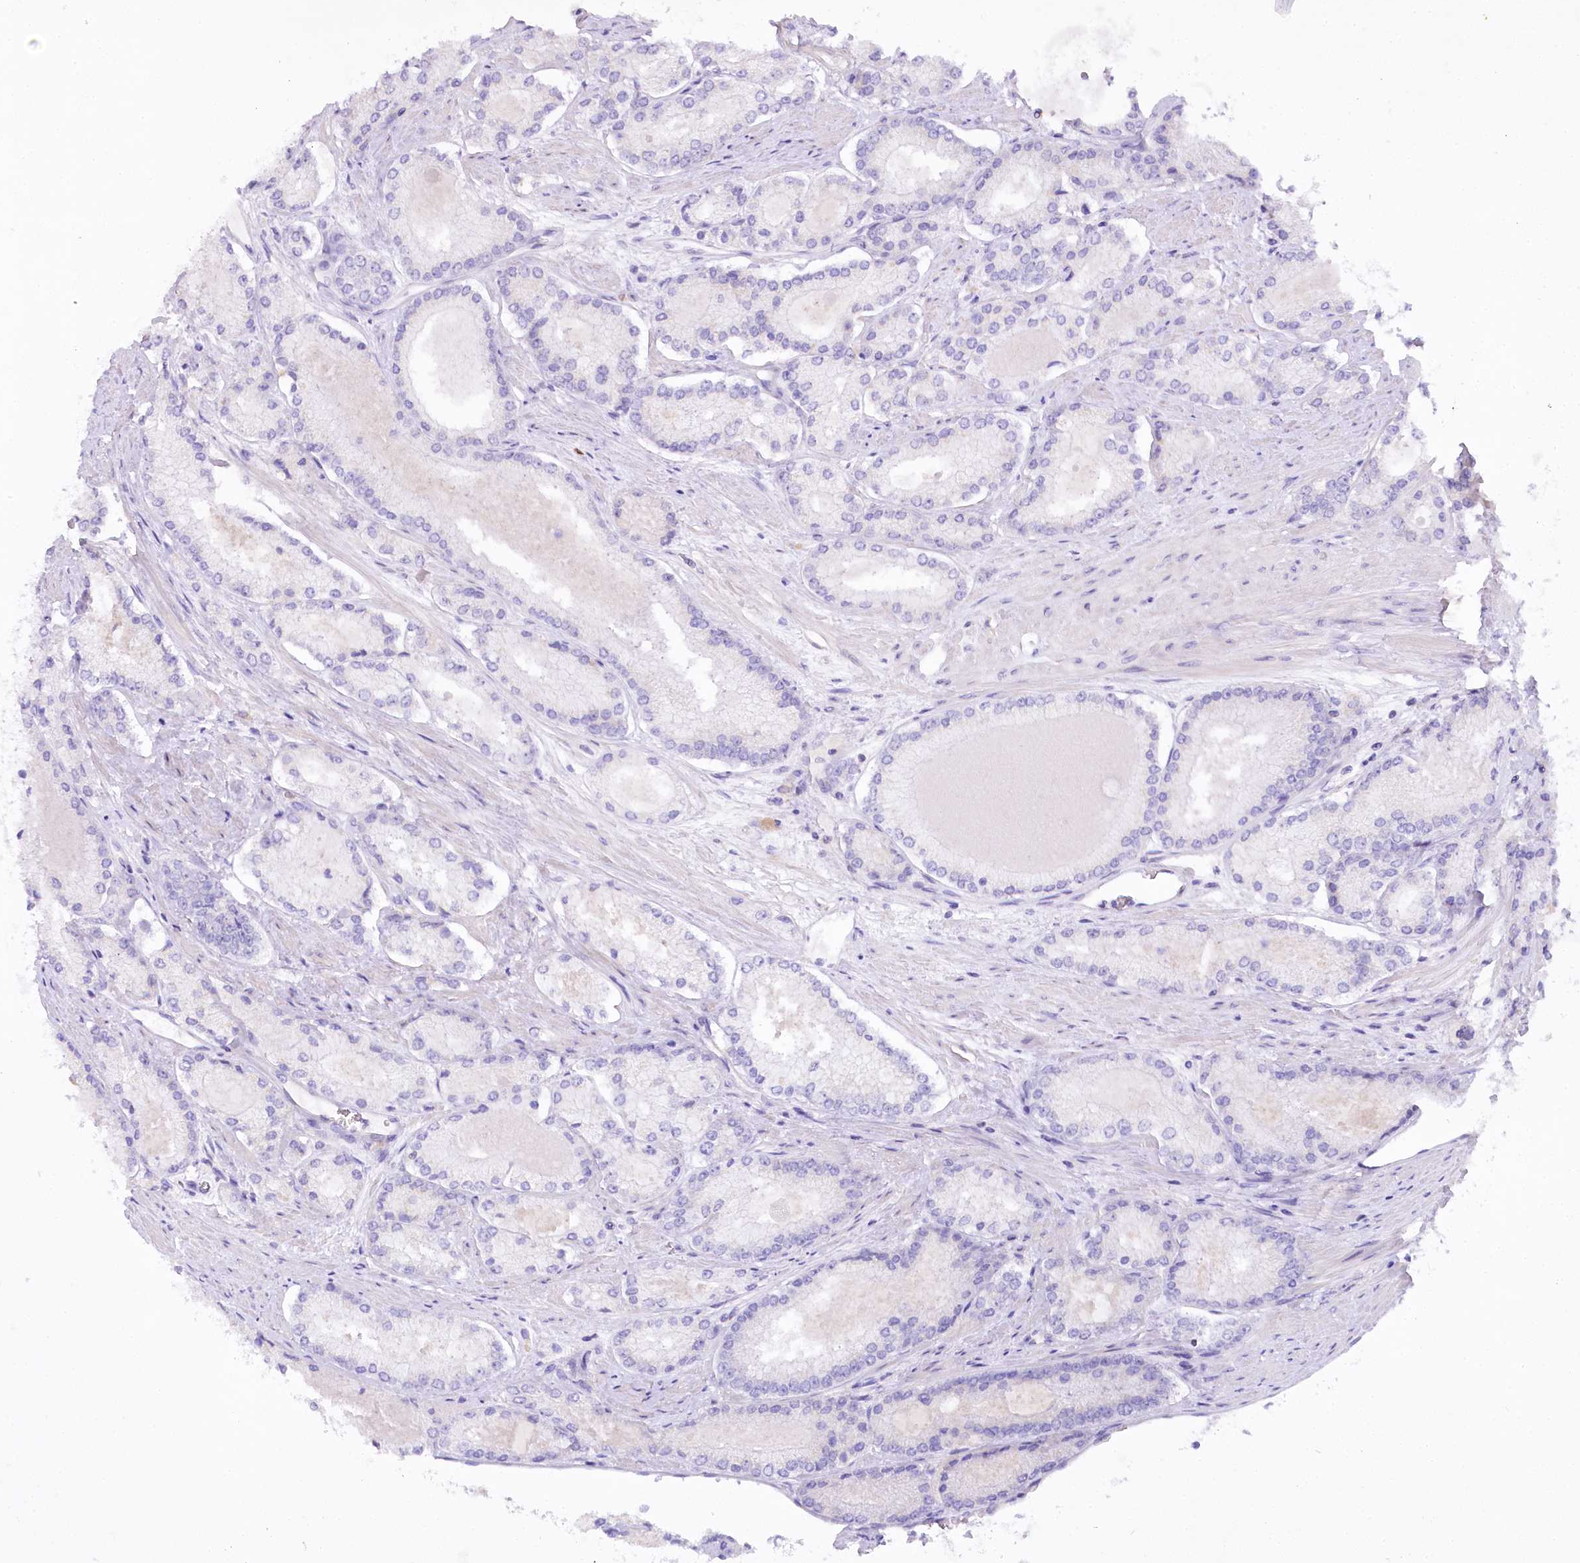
{"staining": {"intensity": "negative", "quantity": "none", "location": "none"}, "tissue": "prostate cancer", "cell_type": "Tumor cells", "image_type": "cancer", "snomed": [{"axis": "morphology", "description": "Adenocarcinoma, Low grade"}, {"axis": "topography", "description": "Prostate"}], "caption": "Prostate cancer (low-grade adenocarcinoma) was stained to show a protein in brown. There is no significant expression in tumor cells.", "gene": "MYOZ1", "patient": {"sex": "male", "age": 74}}